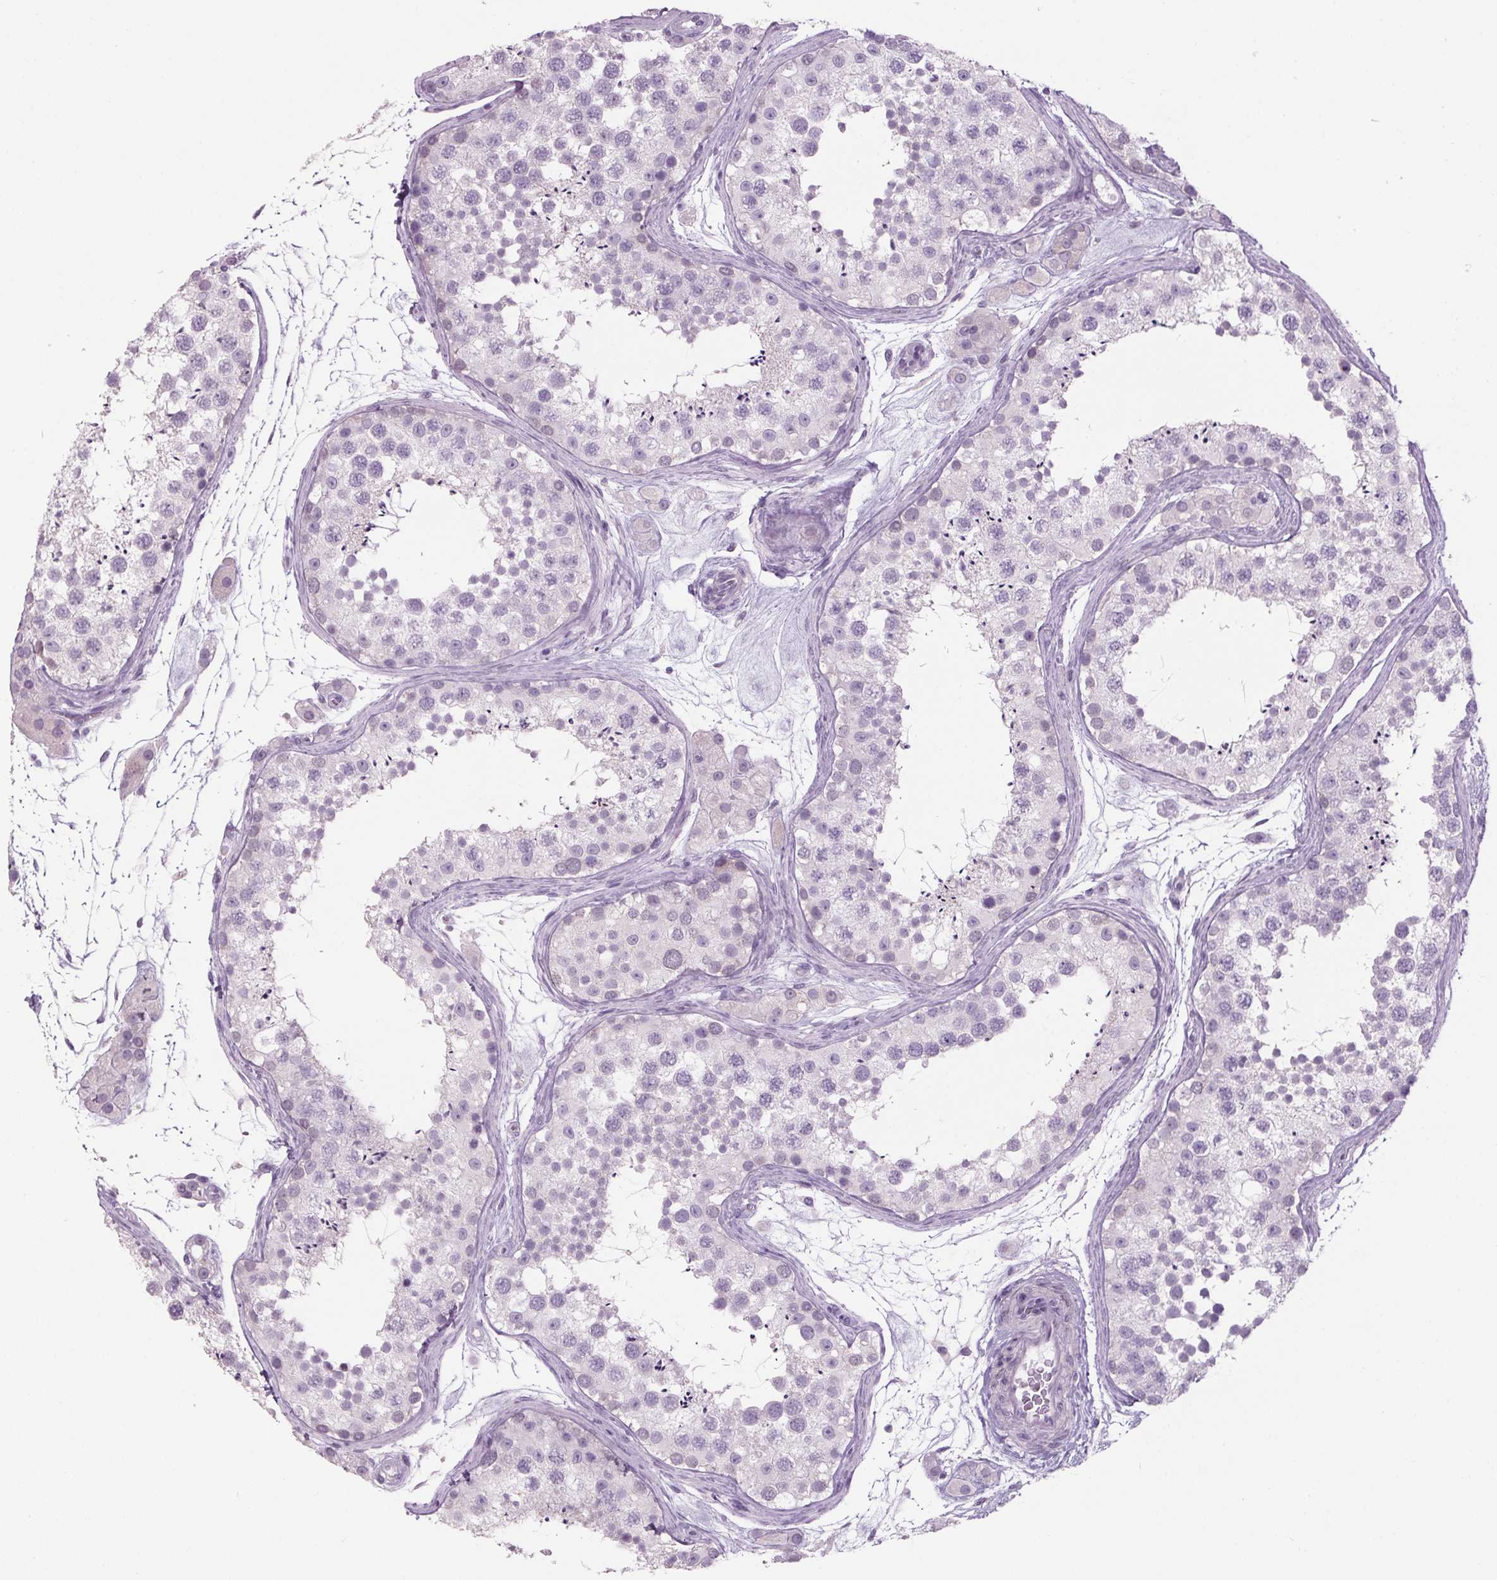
{"staining": {"intensity": "weak", "quantity": "<25%", "location": "cytoplasmic/membranous"}, "tissue": "testis", "cell_type": "Cells in seminiferous ducts", "image_type": "normal", "snomed": [{"axis": "morphology", "description": "Normal tissue, NOS"}, {"axis": "topography", "description": "Testis"}], "caption": "High power microscopy micrograph of an IHC image of normal testis, revealing no significant staining in cells in seminiferous ducts.", "gene": "PPP1R1A", "patient": {"sex": "male", "age": 41}}